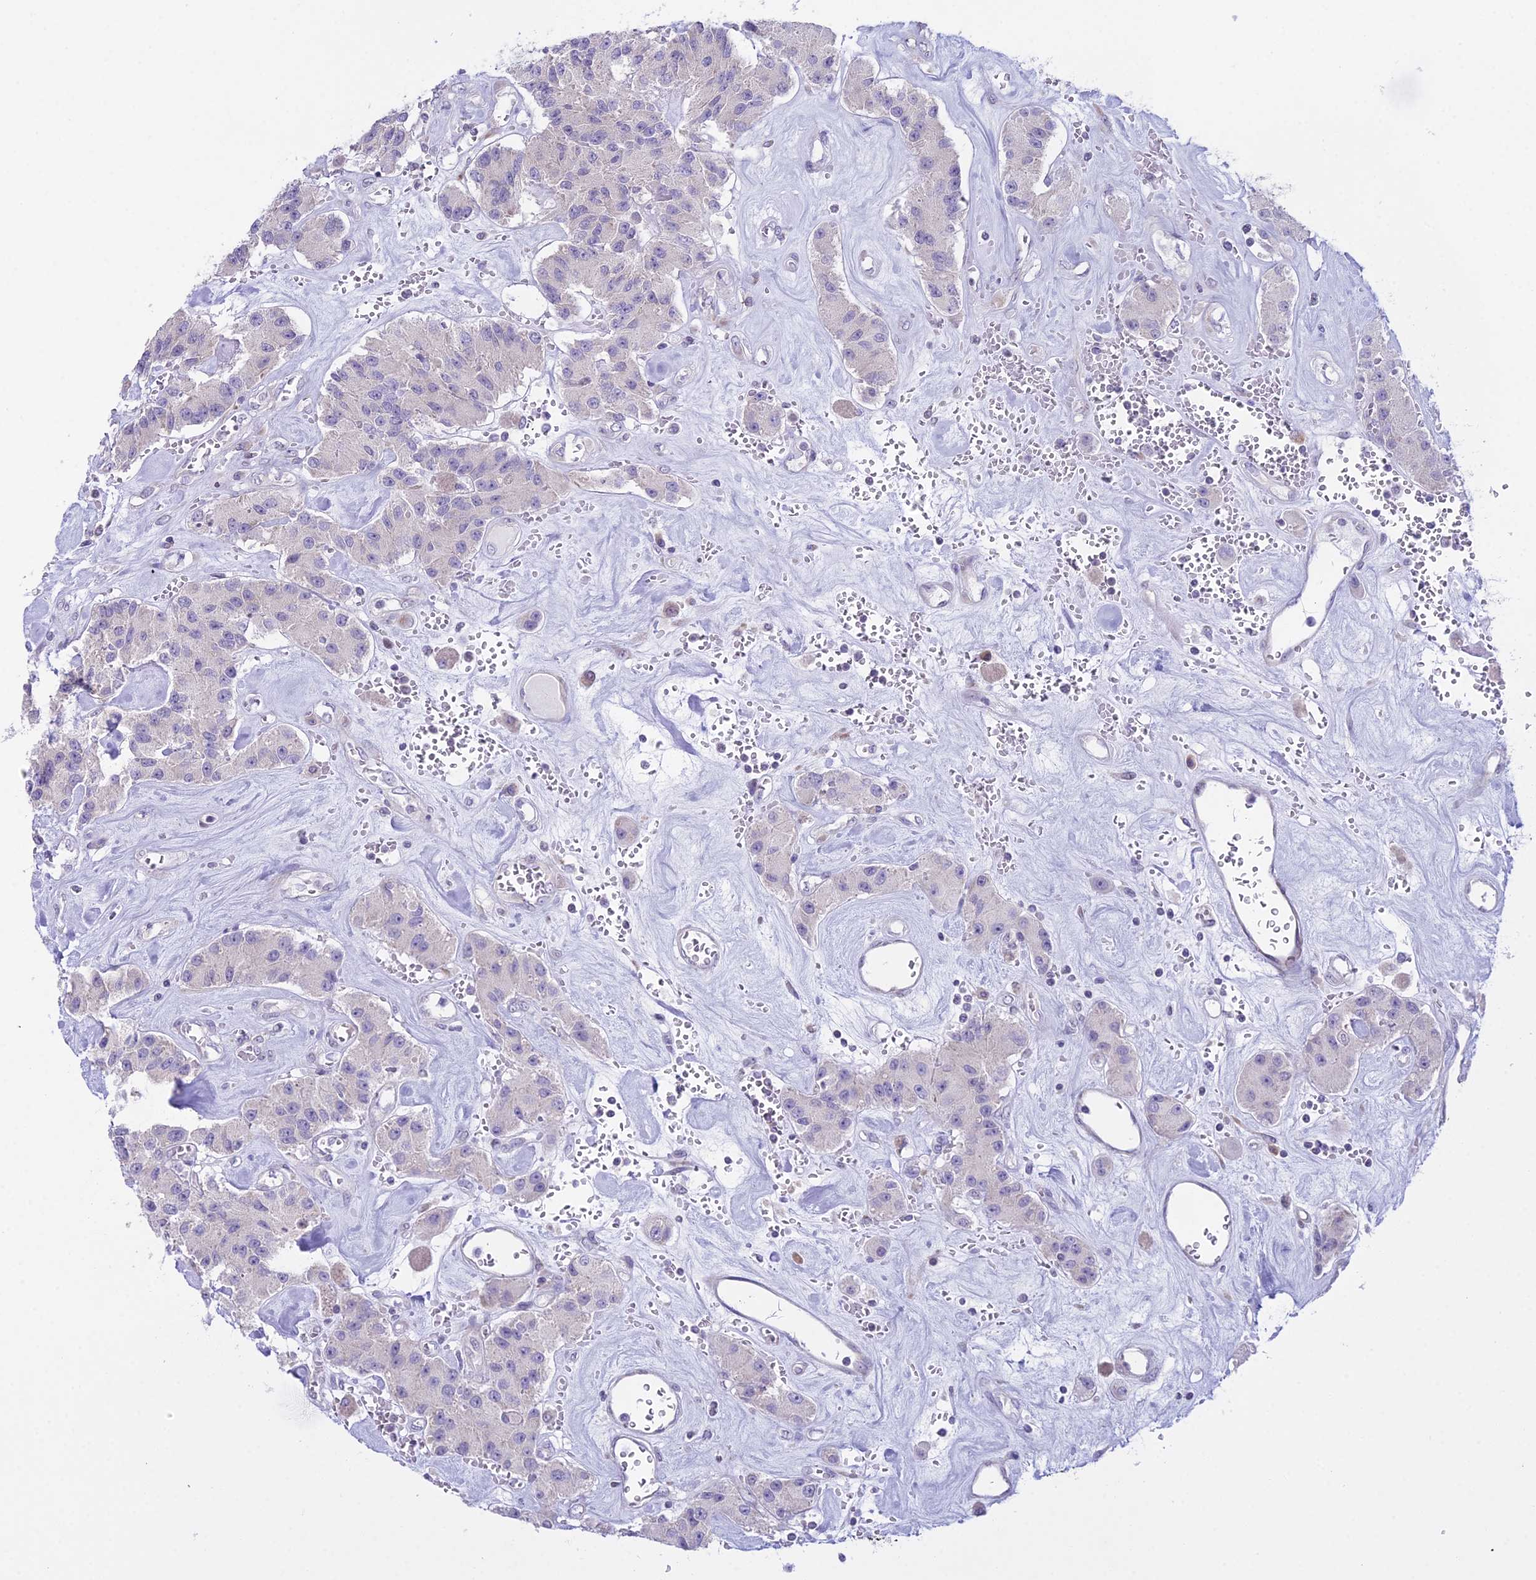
{"staining": {"intensity": "negative", "quantity": "none", "location": "none"}, "tissue": "carcinoid", "cell_type": "Tumor cells", "image_type": "cancer", "snomed": [{"axis": "morphology", "description": "Carcinoid, malignant, NOS"}, {"axis": "topography", "description": "Pancreas"}], "caption": "The photomicrograph shows no significant expression in tumor cells of carcinoid. (DAB (3,3'-diaminobenzidine) IHC visualized using brightfield microscopy, high magnification).", "gene": "RPS26", "patient": {"sex": "male", "age": 41}}